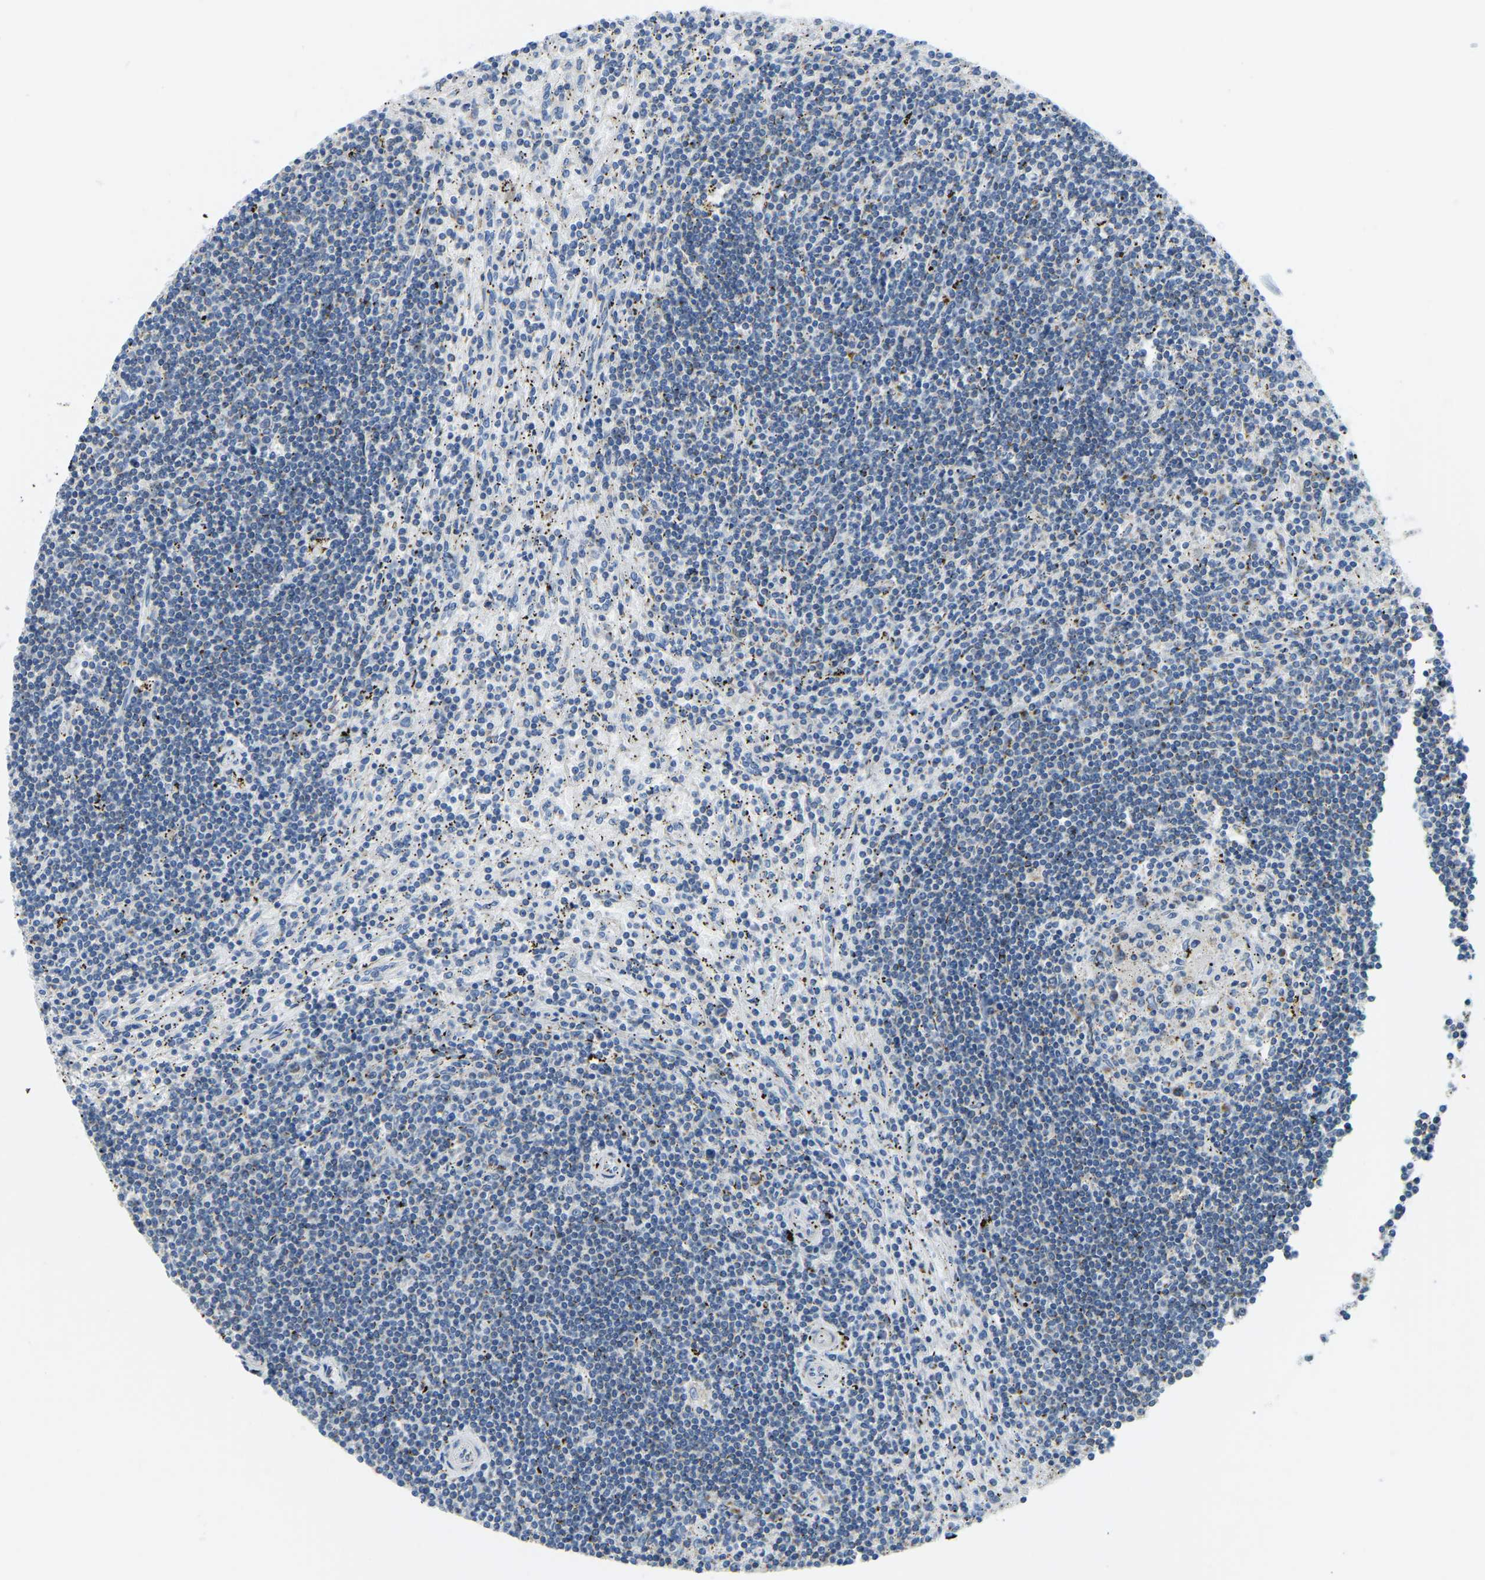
{"staining": {"intensity": "negative", "quantity": "none", "location": "none"}, "tissue": "lymphoma", "cell_type": "Tumor cells", "image_type": "cancer", "snomed": [{"axis": "morphology", "description": "Malignant lymphoma, non-Hodgkin's type, Low grade"}, {"axis": "topography", "description": "Spleen"}], "caption": "Immunohistochemical staining of human lymphoma reveals no significant expression in tumor cells.", "gene": "GDA", "patient": {"sex": "male", "age": 76}}